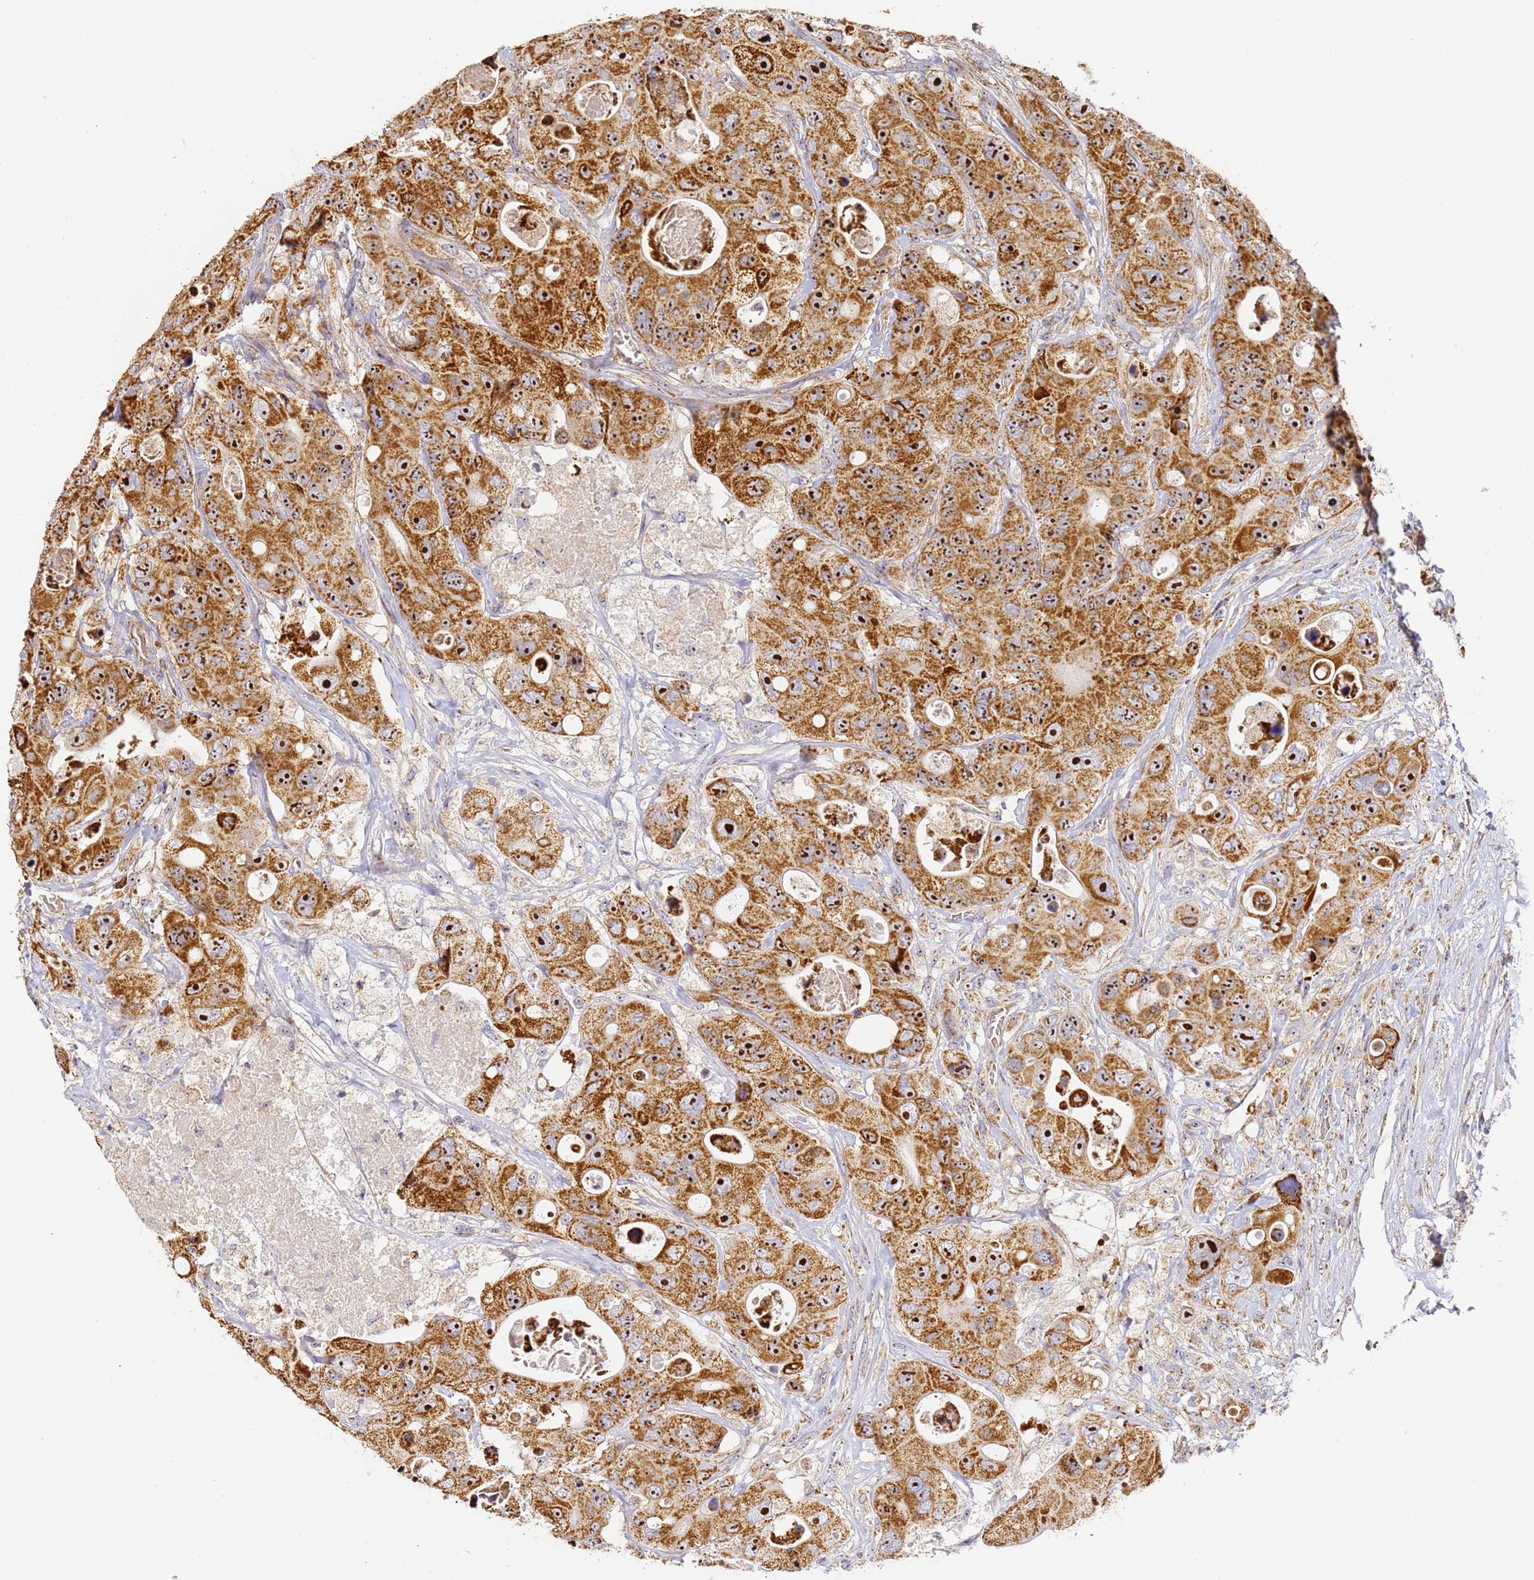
{"staining": {"intensity": "strong", "quantity": ">75%", "location": "cytoplasmic/membranous,nuclear"}, "tissue": "colorectal cancer", "cell_type": "Tumor cells", "image_type": "cancer", "snomed": [{"axis": "morphology", "description": "Adenocarcinoma, NOS"}, {"axis": "topography", "description": "Colon"}], "caption": "This is a micrograph of immunohistochemistry staining of adenocarcinoma (colorectal), which shows strong expression in the cytoplasmic/membranous and nuclear of tumor cells.", "gene": "FRG2C", "patient": {"sex": "female", "age": 46}}